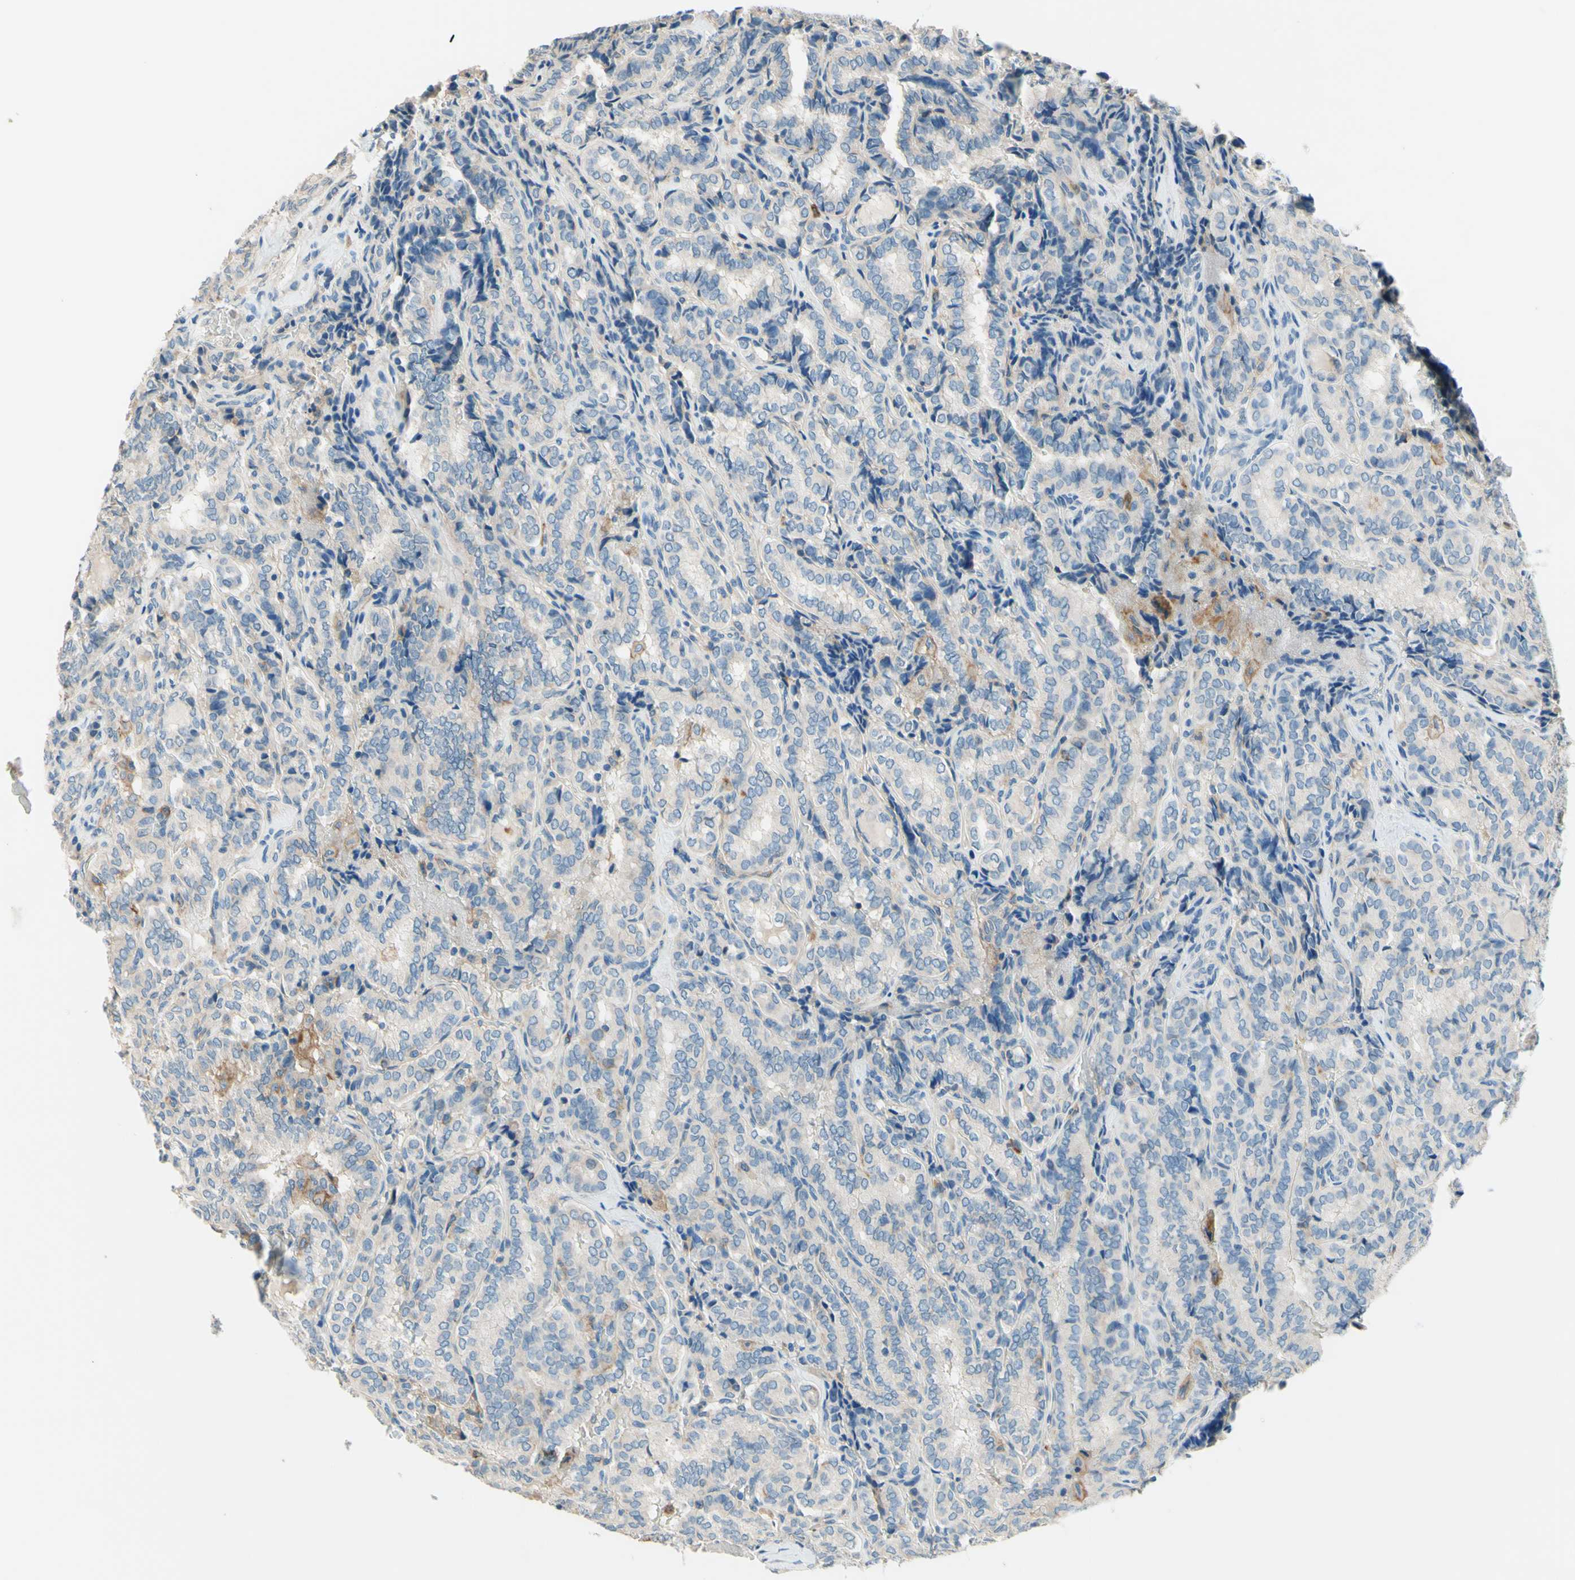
{"staining": {"intensity": "negative", "quantity": "none", "location": "none"}, "tissue": "thyroid cancer", "cell_type": "Tumor cells", "image_type": "cancer", "snomed": [{"axis": "morphology", "description": "Normal tissue, NOS"}, {"axis": "morphology", "description": "Papillary adenocarcinoma, NOS"}, {"axis": "topography", "description": "Thyroid gland"}], "caption": "Immunohistochemistry (IHC) image of human thyroid cancer stained for a protein (brown), which exhibits no positivity in tumor cells.", "gene": "SIGLEC9", "patient": {"sex": "female", "age": 30}}